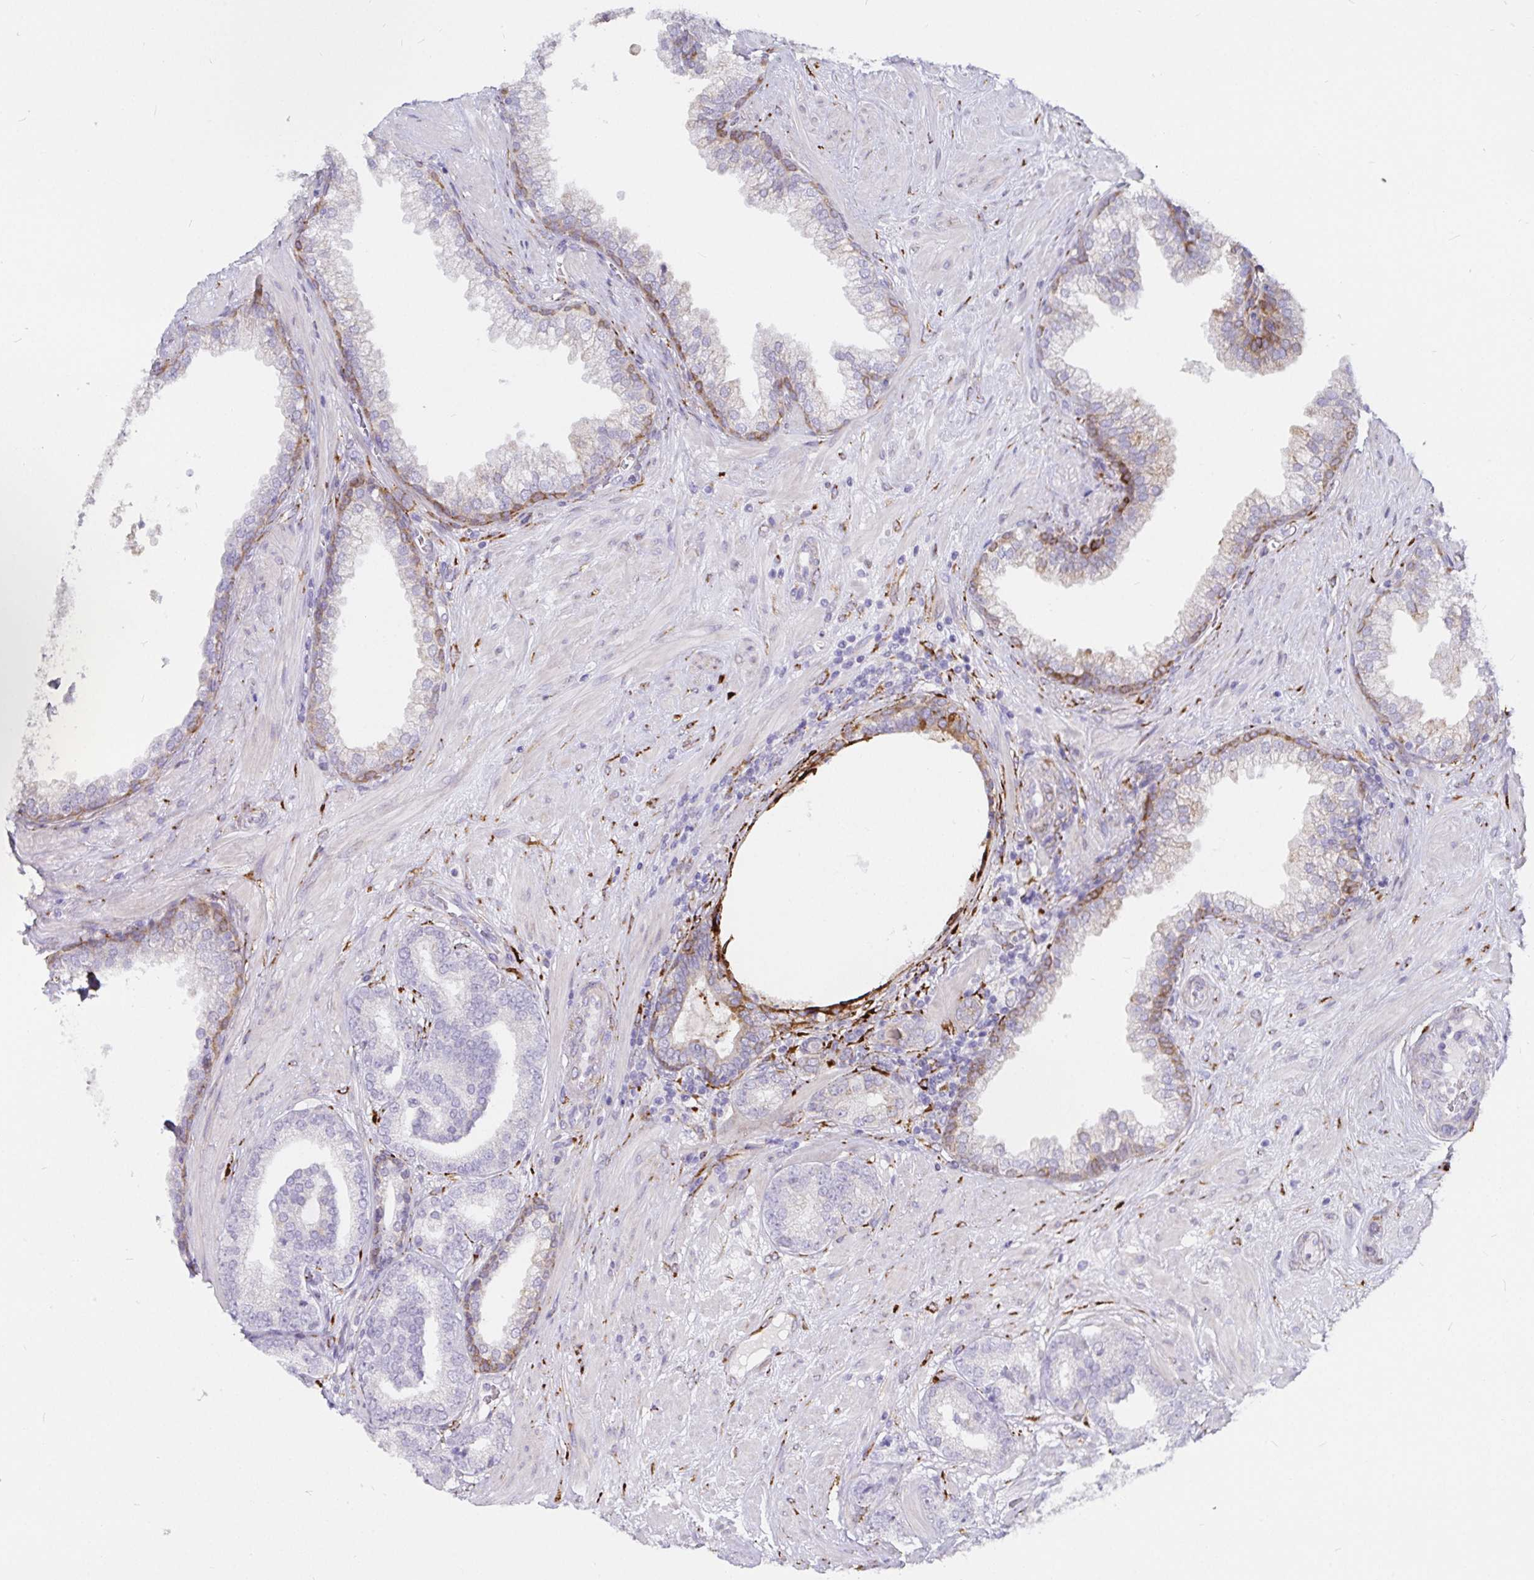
{"staining": {"intensity": "weak", "quantity": "<25%", "location": "cytoplasmic/membranous"}, "tissue": "prostate cancer", "cell_type": "Tumor cells", "image_type": "cancer", "snomed": [{"axis": "morphology", "description": "Adenocarcinoma, High grade"}, {"axis": "topography", "description": "Prostate"}], "caption": "Prostate cancer (adenocarcinoma (high-grade)) was stained to show a protein in brown. There is no significant positivity in tumor cells.", "gene": "P4HA2", "patient": {"sex": "male", "age": 62}}